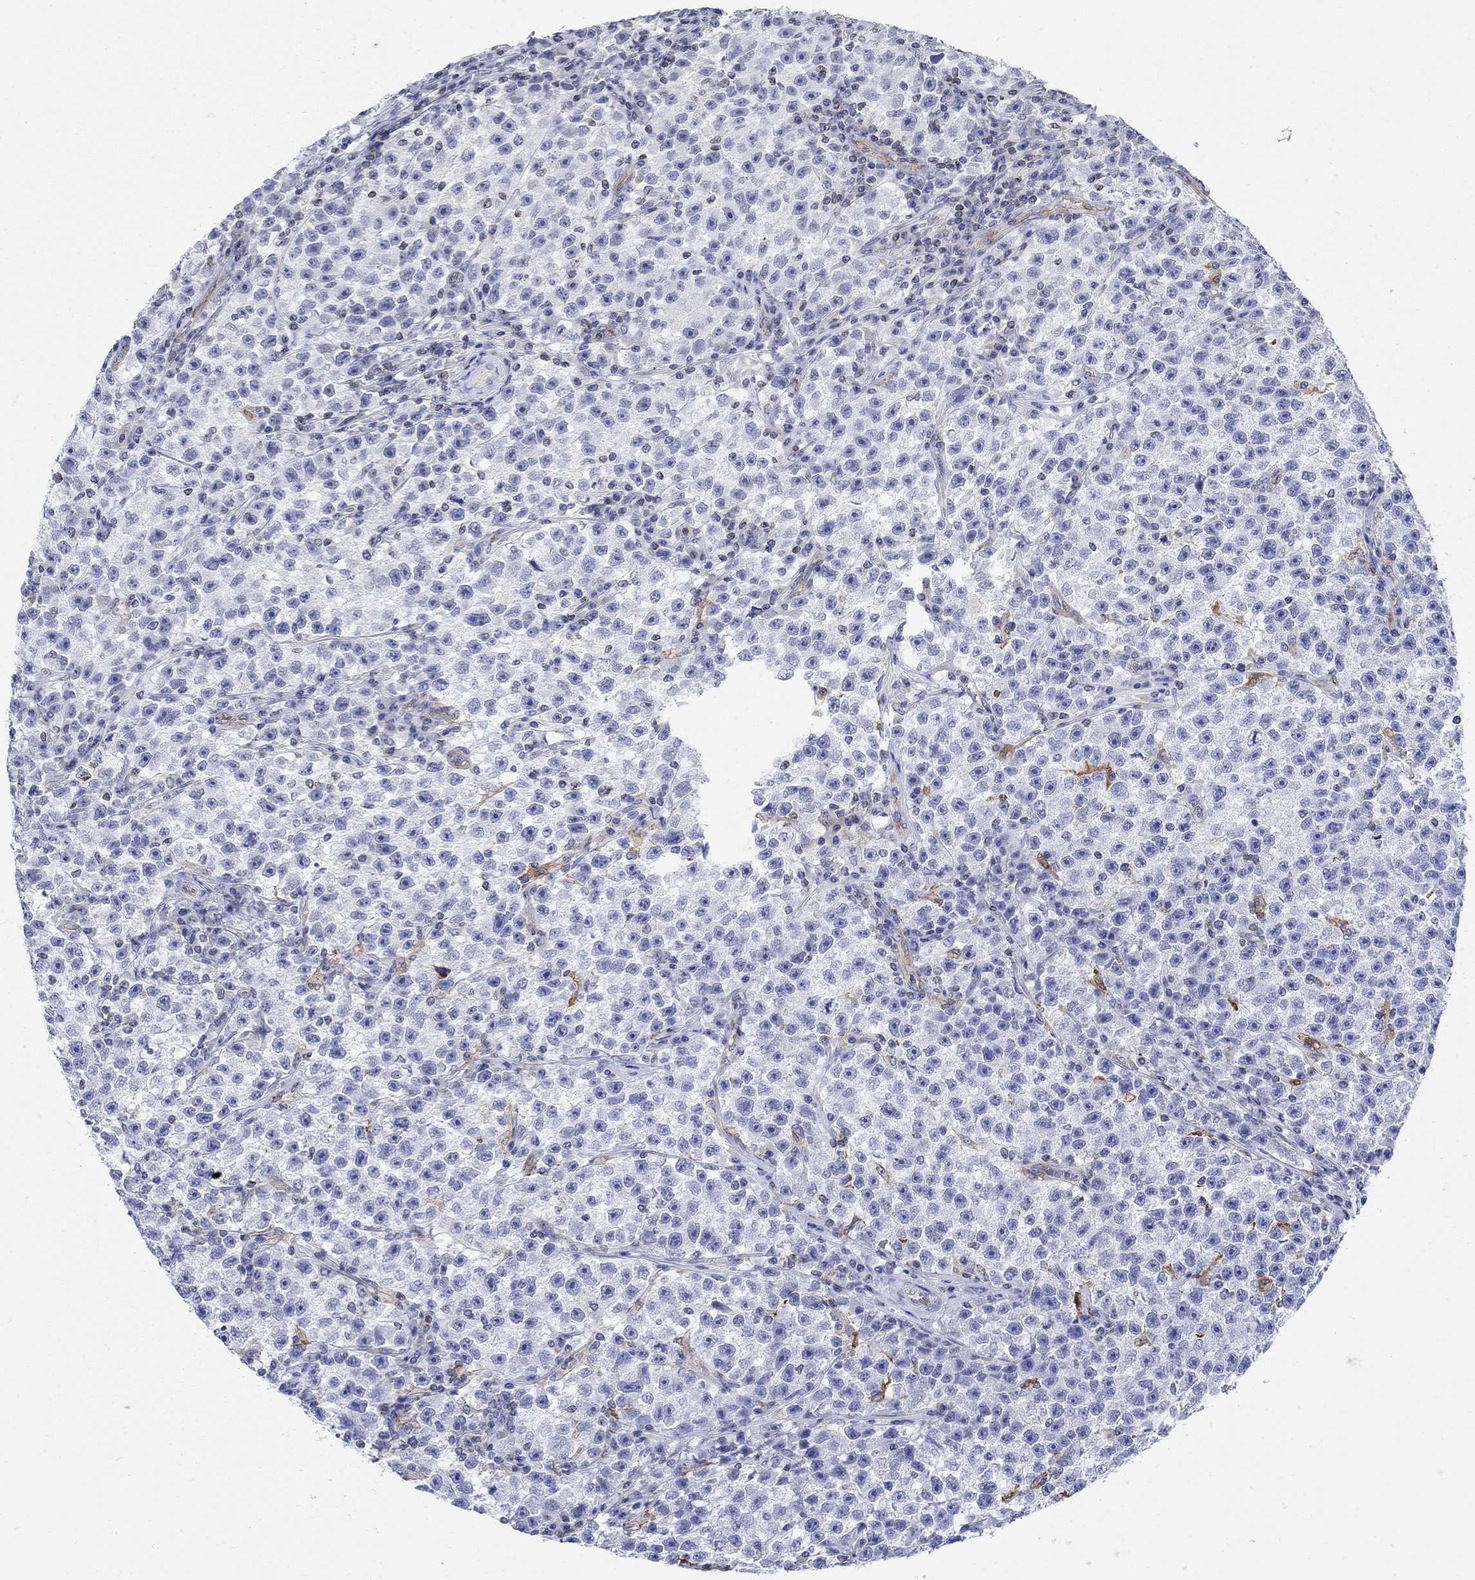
{"staining": {"intensity": "strong", "quantity": "<25%", "location": "cytoplasmic/membranous"}, "tissue": "testis cancer", "cell_type": "Tumor cells", "image_type": "cancer", "snomed": [{"axis": "morphology", "description": "Seminoma, NOS"}, {"axis": "topography", "description": "Testis"}], "caption": "This image reveals testis seminoma stained with IHC to label a protein in brown. The cytoplasmic/membranous of tumor cells show strong positivity for the protein. Nuclei are counter-stained blue.", "gene": "PHF21B", "patient": {"sex": "male", "age": 22}}